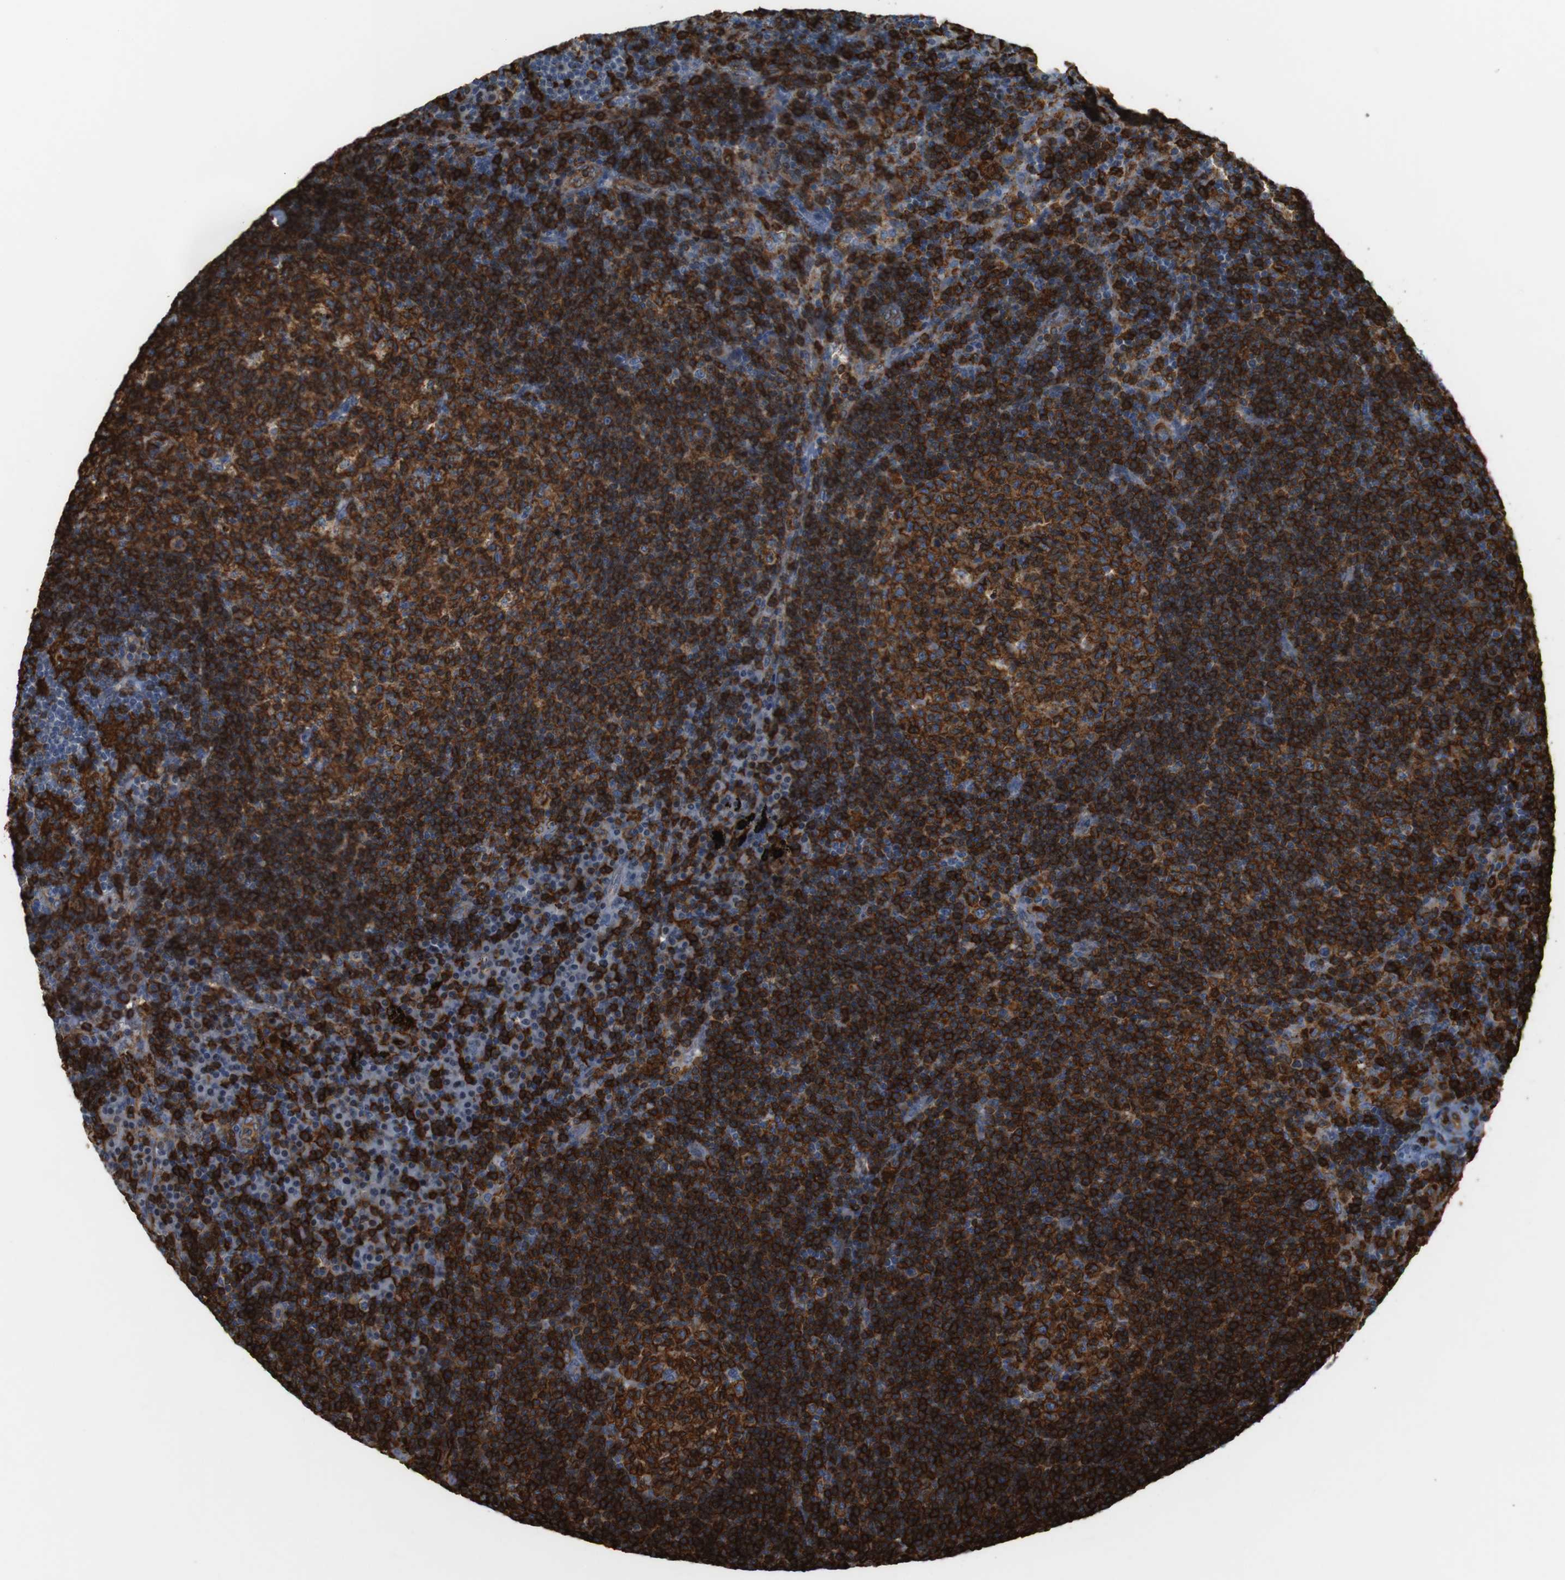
{"staining": {"intensity": "strong", "quantity": ">75%", "location": "cytoplasmic/membranous"}, "tissue": "lymph node", "cell_type": "Germinal center cells", "image_type": "normal", "snomed": [{"axis": "morphology", "description": "Normal tissue, NOS"}, {"axis": "morphology", "description": "Squamous cell carcinoma, metastatic, NOS"}, {"axis": "topography", "description": "Lymph node"}], "caption": "Human lymph node stained for a protein (brown) demonstrates strong cytoplasmic/membranous positive positivity in about >75% of germinal center cells.", "gene": "HLA", "patient": {"sex": "female", "age": 53}}